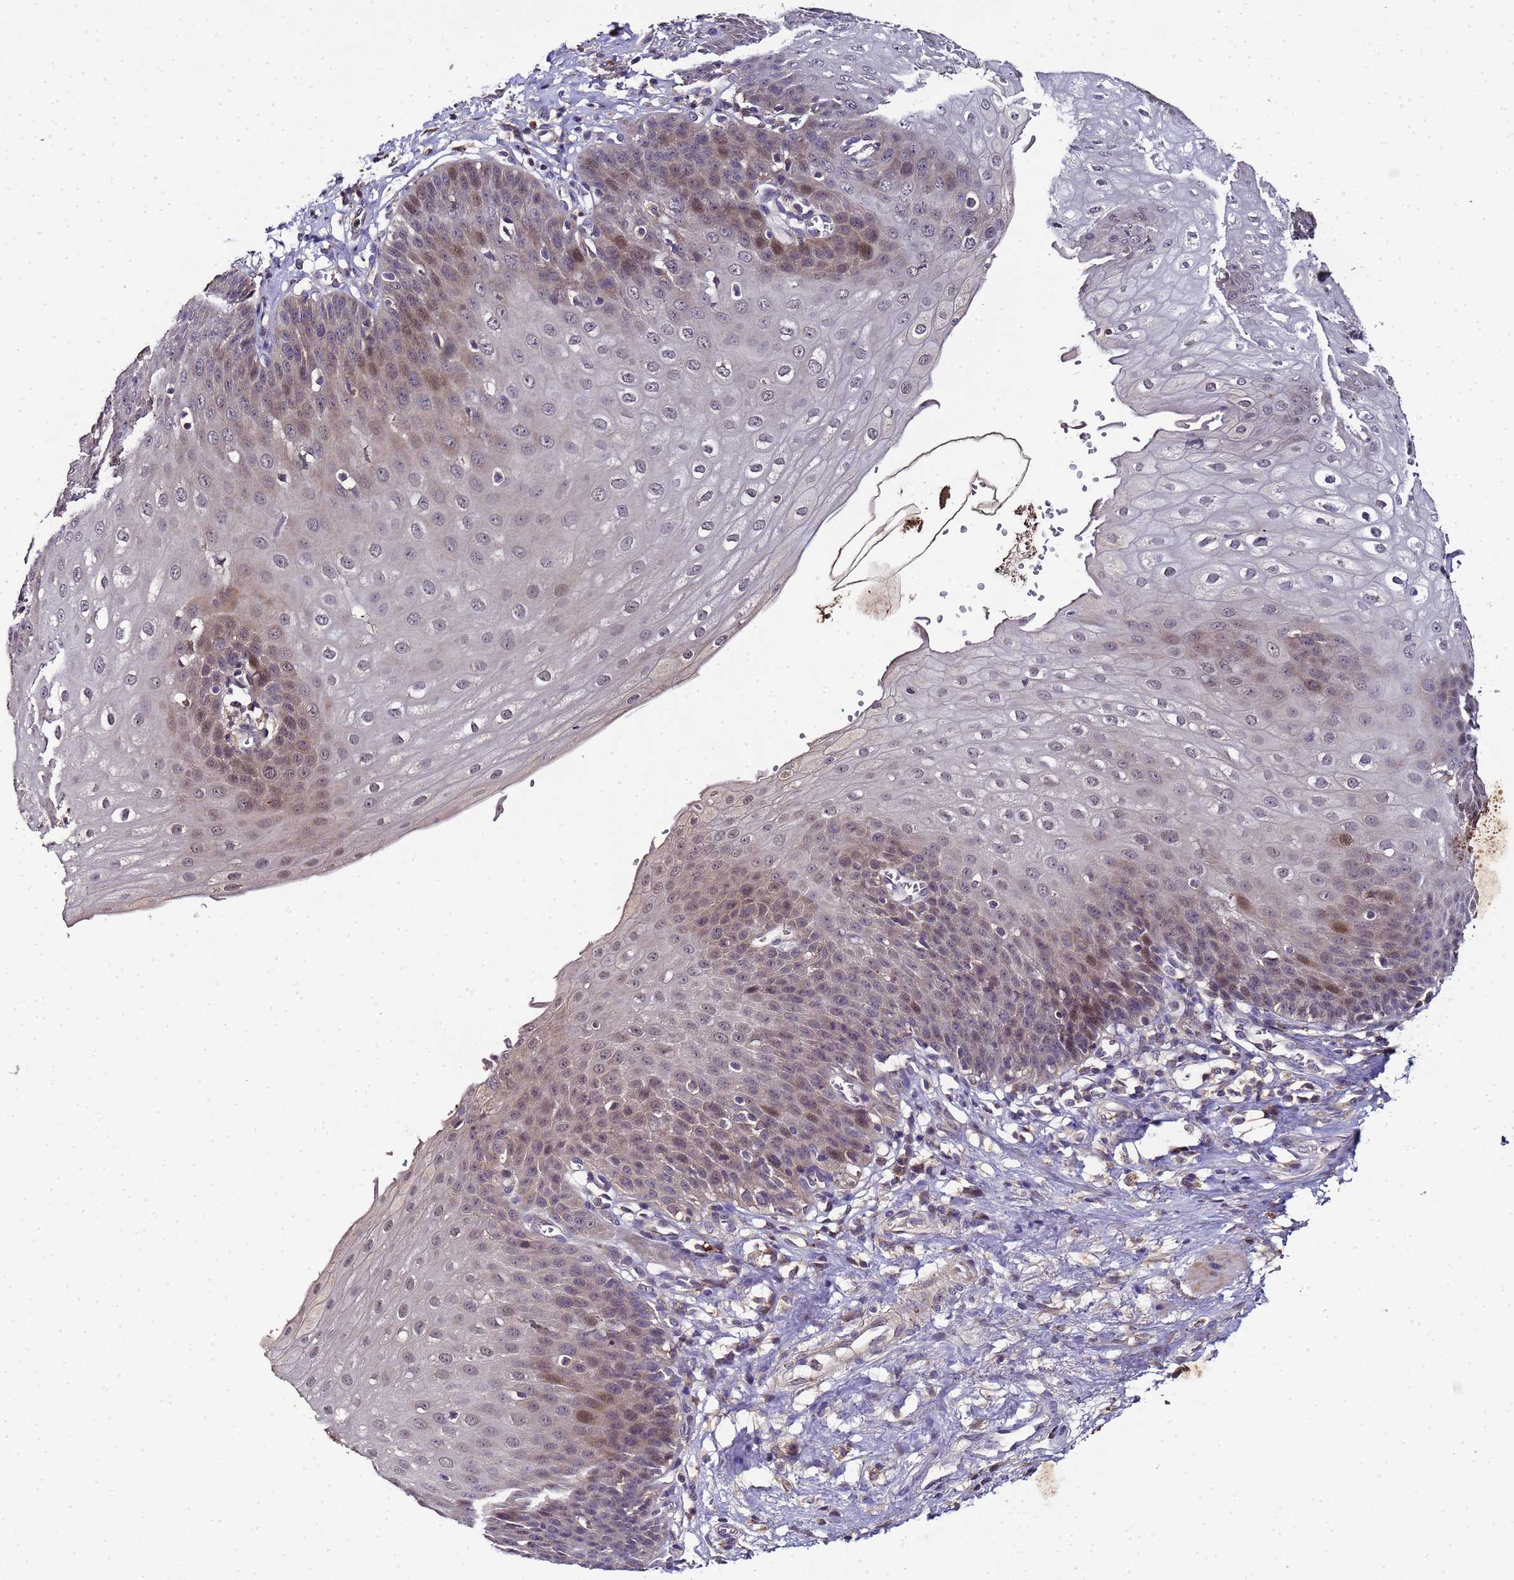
{"staining": {"intensity": "moderate", "quantity": "25%-75%", "location": "nuclear"}, "tissue": "esophagus", "cell_type": "Squamous epithelial cells", "image_type": "normal", "snomed": [{"axis": "morphology", "description": "Normal tissue, NOS"}, {"axis": "topography", "description": "Esophagus"}], "caption": "Immunohistochemistry photomicrograph of normal esophagus: esophagus stained using IHC demonstrates medium levels of moderate protein expression localized specifically in the nuclear of squamous epithelial cells, appearing as a nuclear brown color.", "gene": "LGI4", "patient": {"sex": "male", "age": 71}}